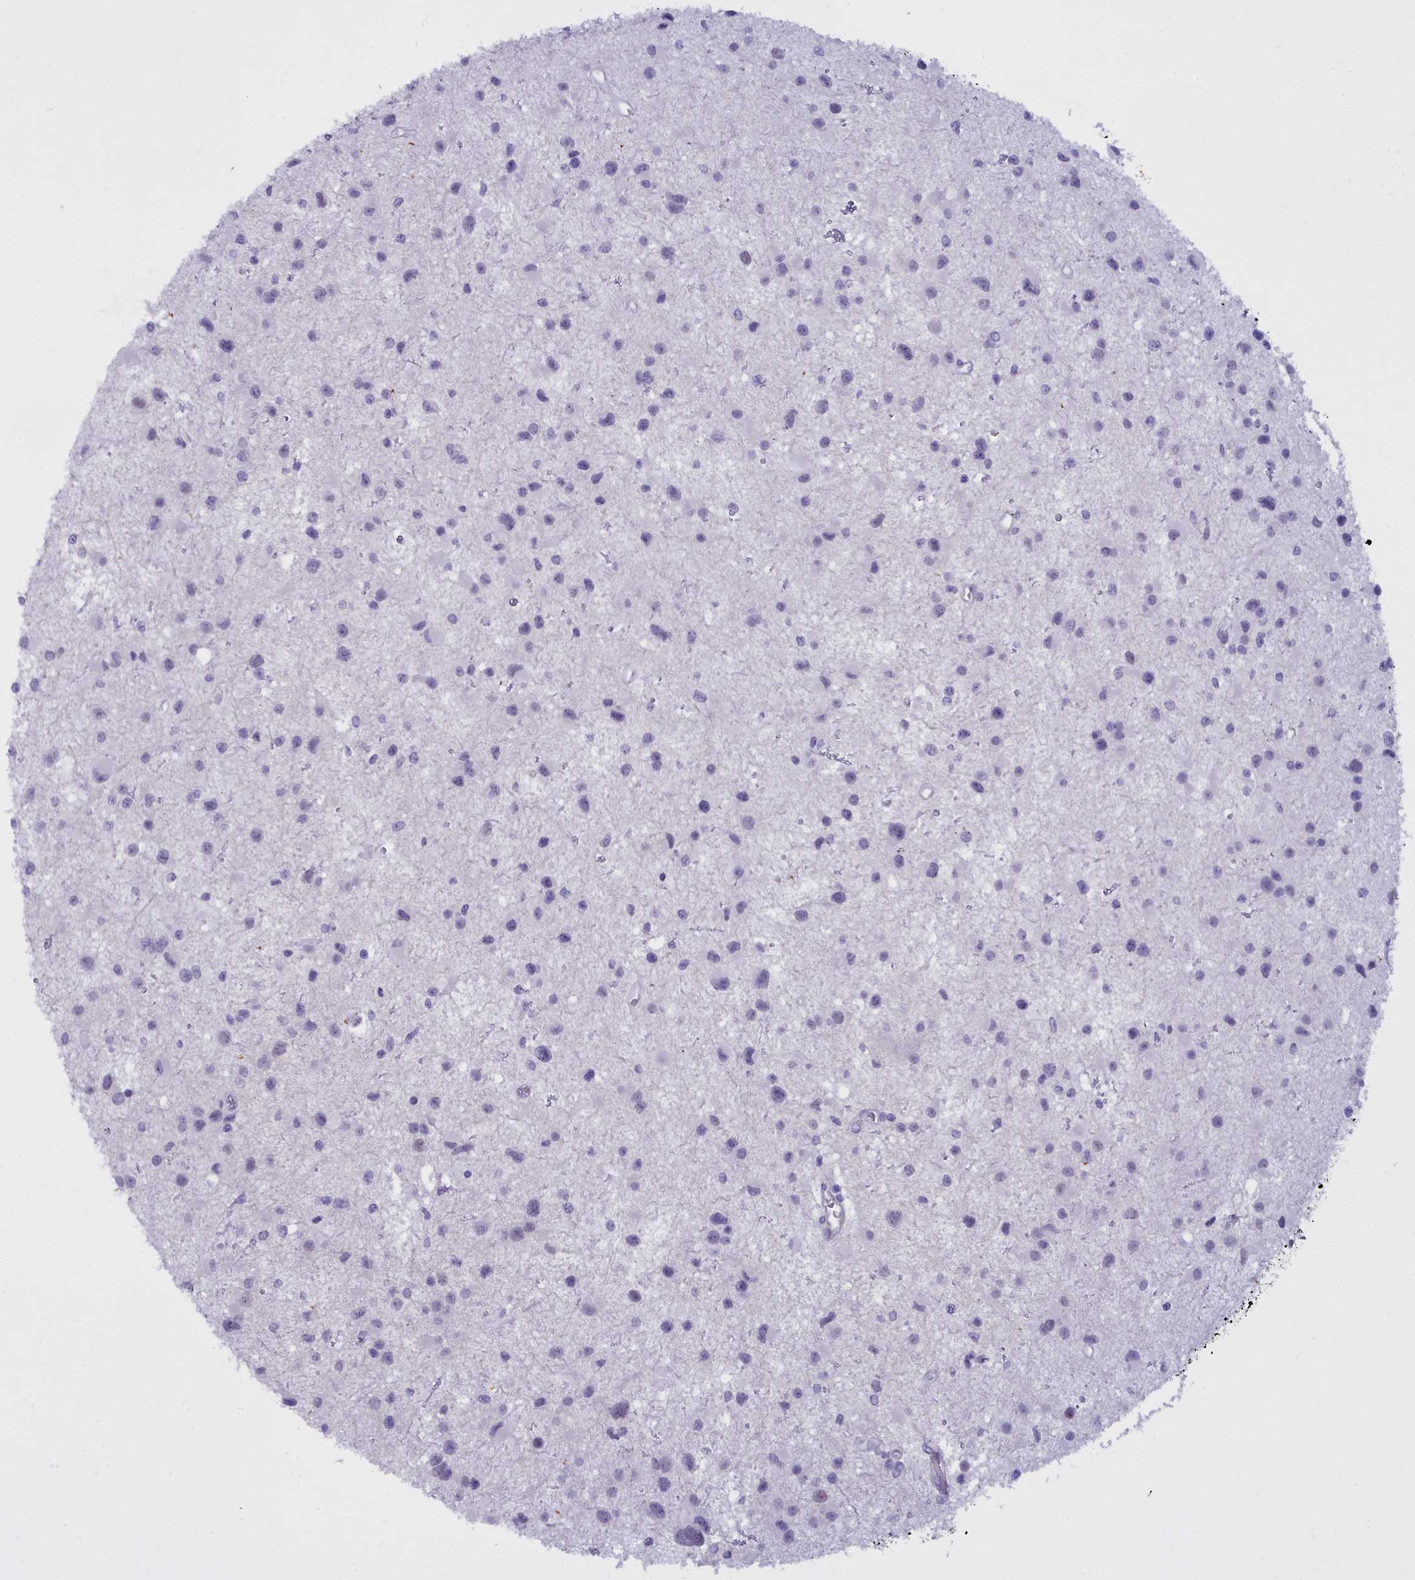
{"staining": {"intensity": "negative", "quantity": "none", "location": "none"}, "tissue": "glioma", "cell_type": "Tumor cells", "image_type": "cancer", "snomed": [{"axis": "morphology", "description": "Glioma, malignant, Low grade"}, {"axis": "topography", "description": "Brain"}], "caption": "A high-resolution micrograph shows immunohistochemistry (IHC) staining of glioma, which exhibits no significant expression in tumor cells. Brightfield microscopy of IHC stained with DAB (brown) and hematoxylin (blue), captured at high magnification.", "gene": "OSTN", "patient": {"sex": "female", "age": 32}}